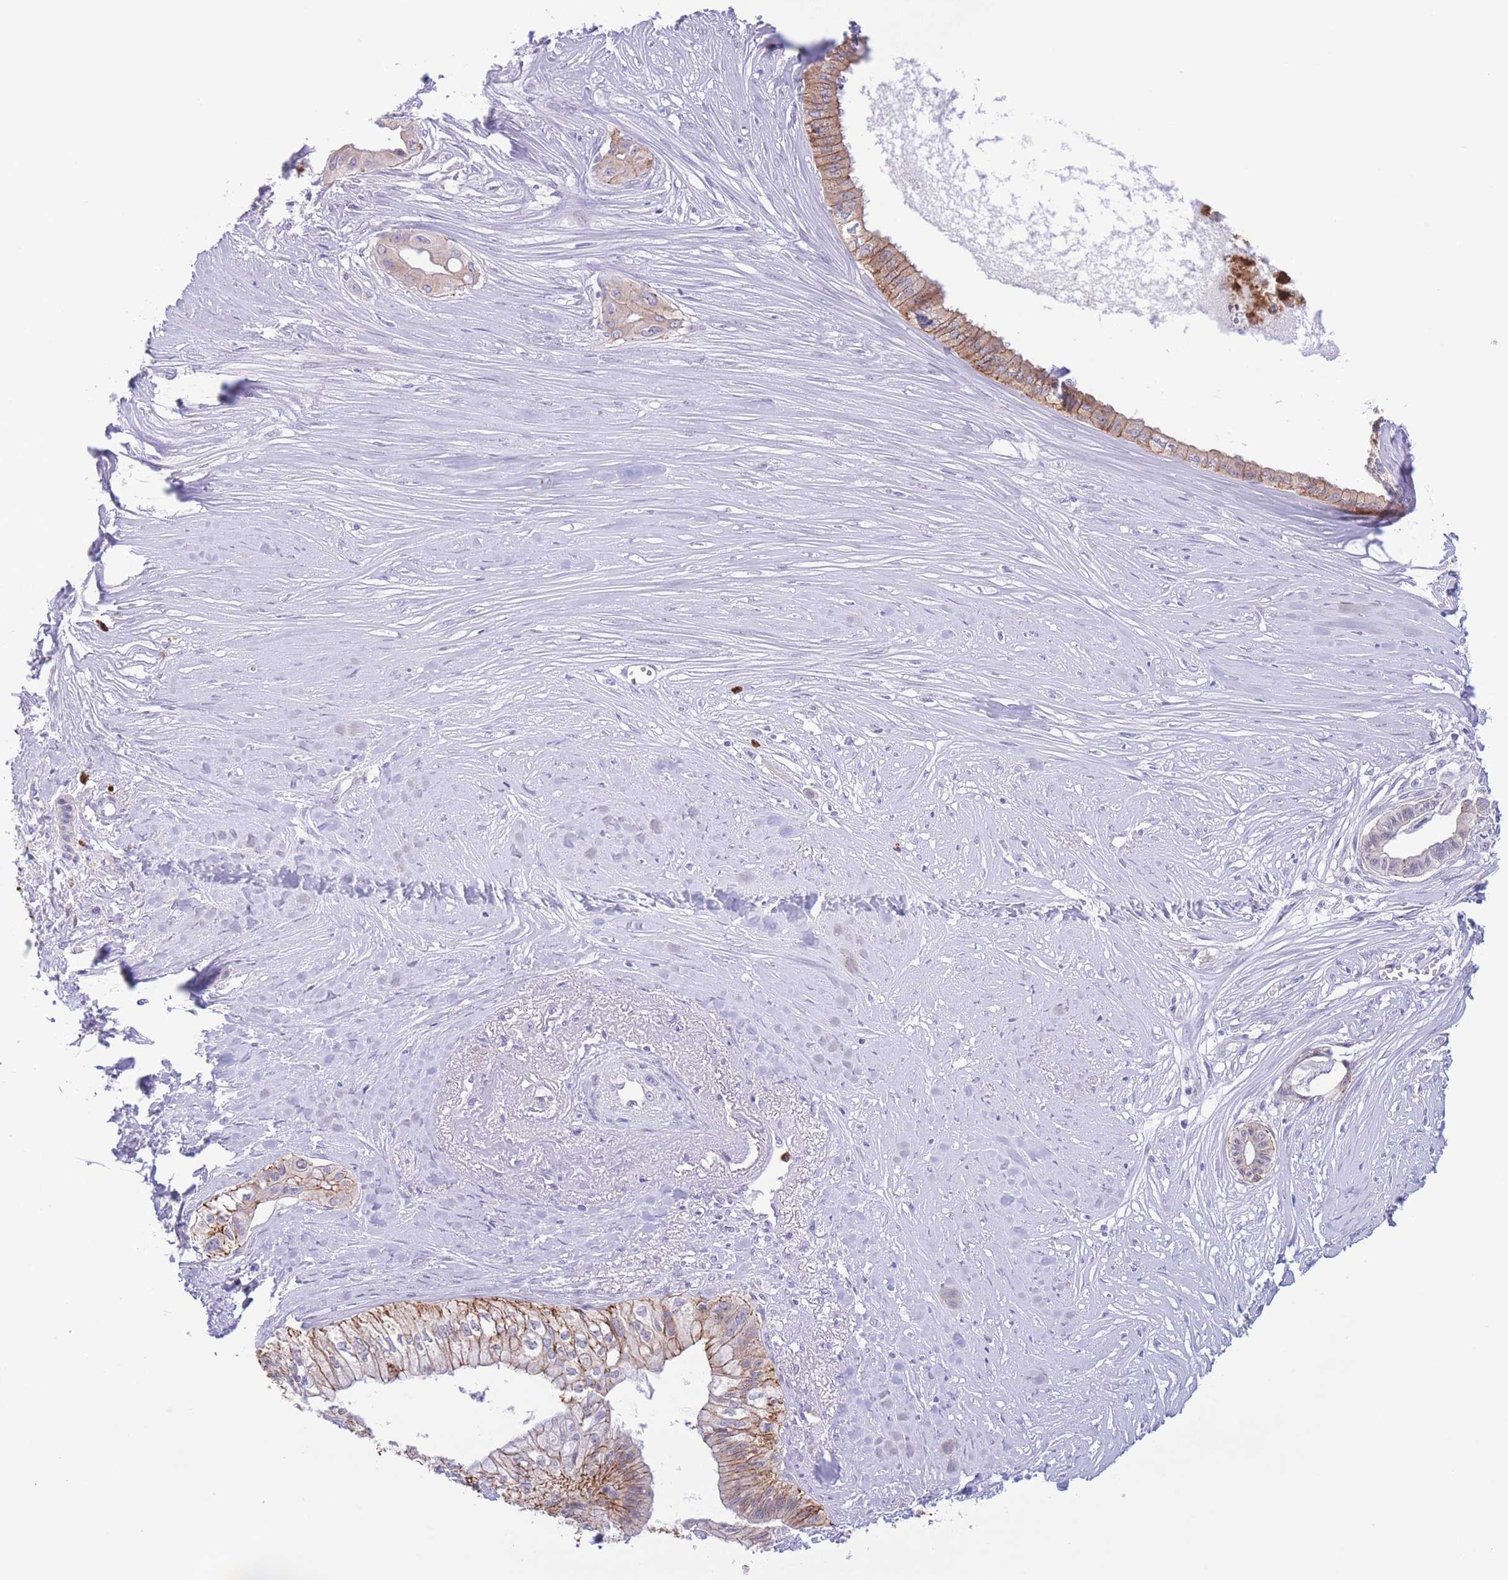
{"staining": {"intensity": "strong", "quantity": "25%-75%", "location": "cytoplasmic/membranous"}, "tissue": "pancreatic cancer", "cell_type": "Tumor cells", "image_type": "cancer", "snomed": [{"axis": "morphology", "description": "Adenocarcinoma, NOS"}, {"axis": "topography", "description": "Pancreas"}], "caption": "Brown immunohistochemical staining in pancreatic cancer (adenocarcinoma) demonstrates strong cytoplasmic/membranous staining in about 25%-75% of tumor cells.", "gene": "LCLAT1", "patient": {"sex": "male", "age": 71}}